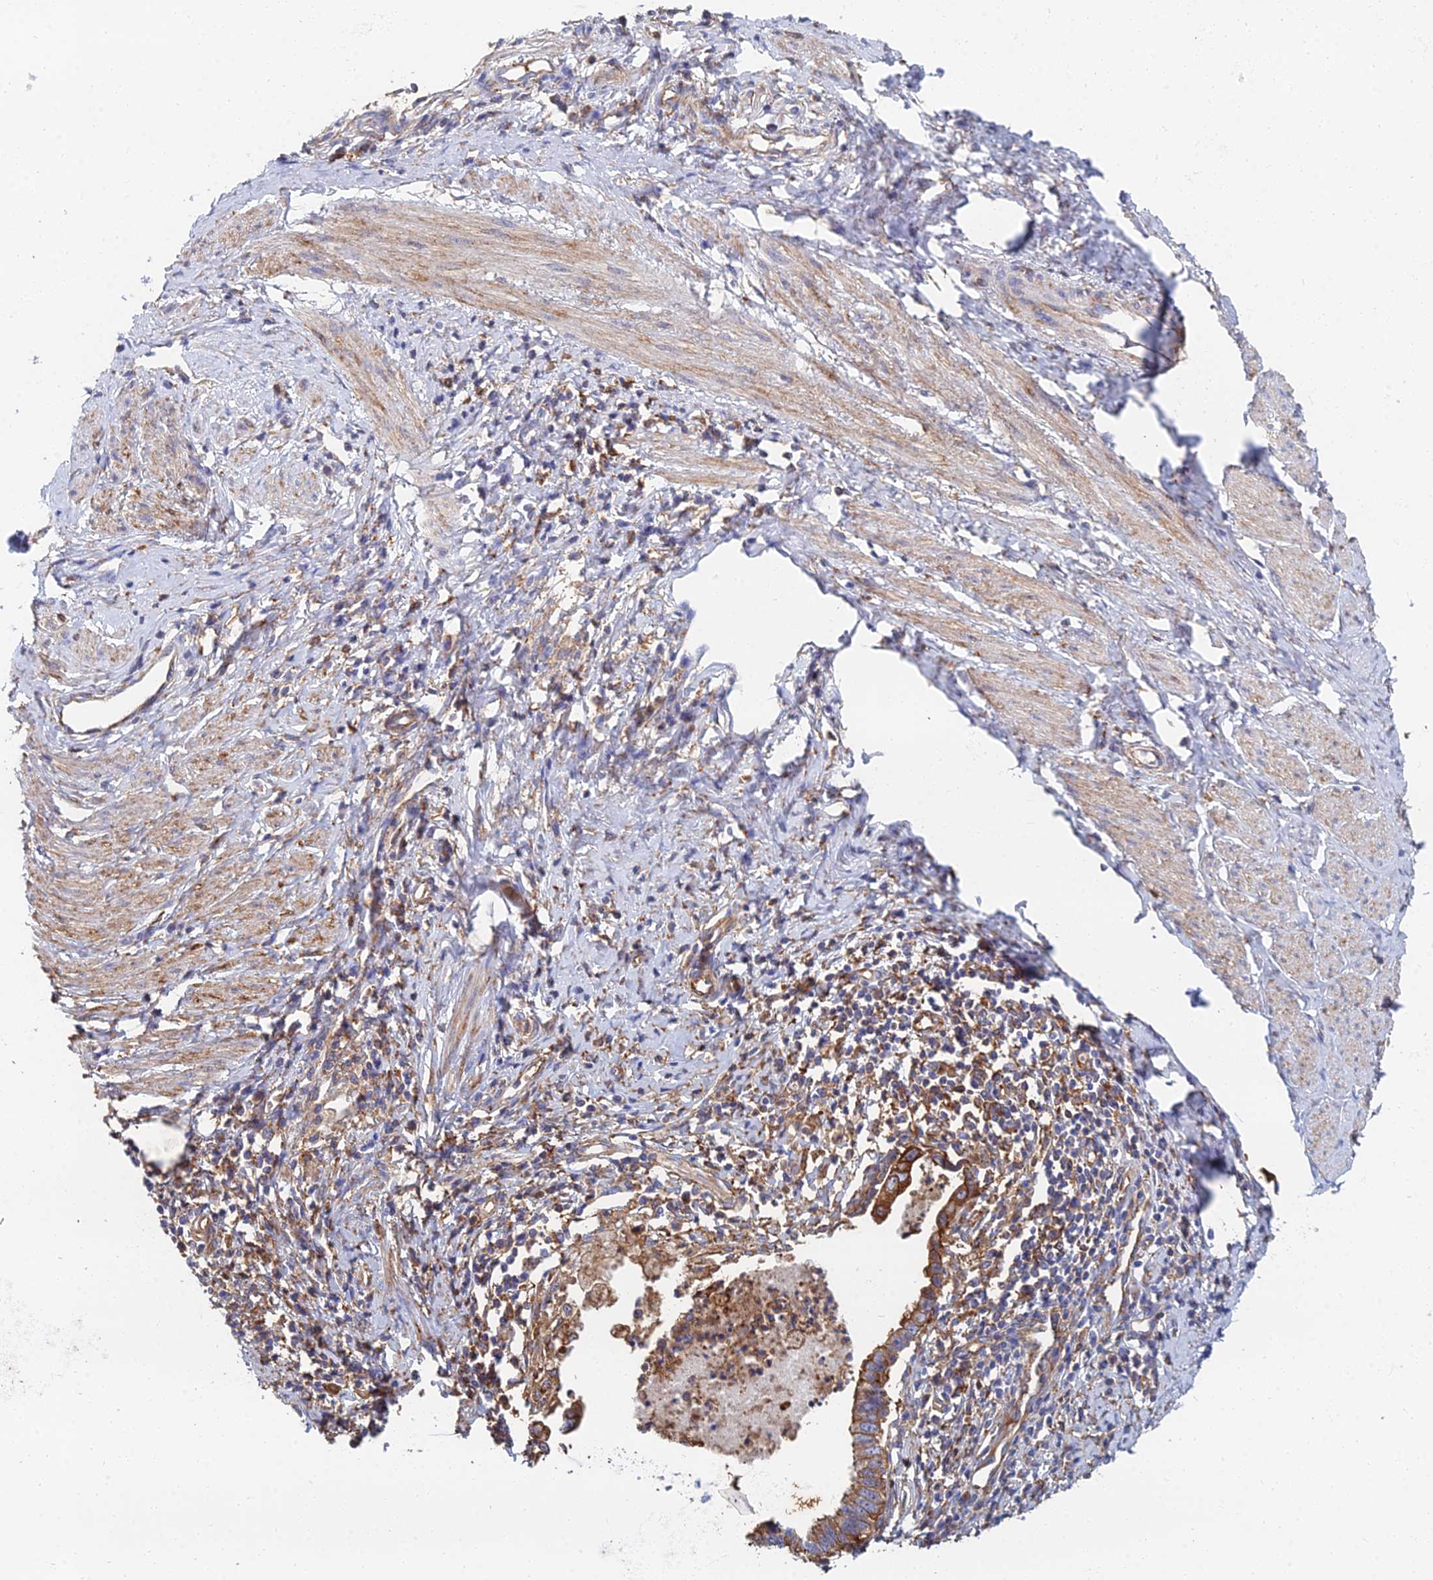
{"staining": {"intensity": "moderate", "quantity": ">75%", "location": "cytoplasmic/membranous"}, "tissue": "cervical cancer", "cell_type": "Tumor cells", "image_type": "cancer", "snomed": [{"axis": "morphology", "description": "Adenocarcinoma, NOS"}, {"axis": "topography", "description": "Cervix"}], "caption": "This histopathology image displays immunohistochemistry (IHC) staining of adenocarcinoma (cervical), with medium moderate cytoplasmic/membranous expression in approximately >75% of tumor cells.", "gene": "GPR42", "patient": {"sex": "female", "age": 36}}